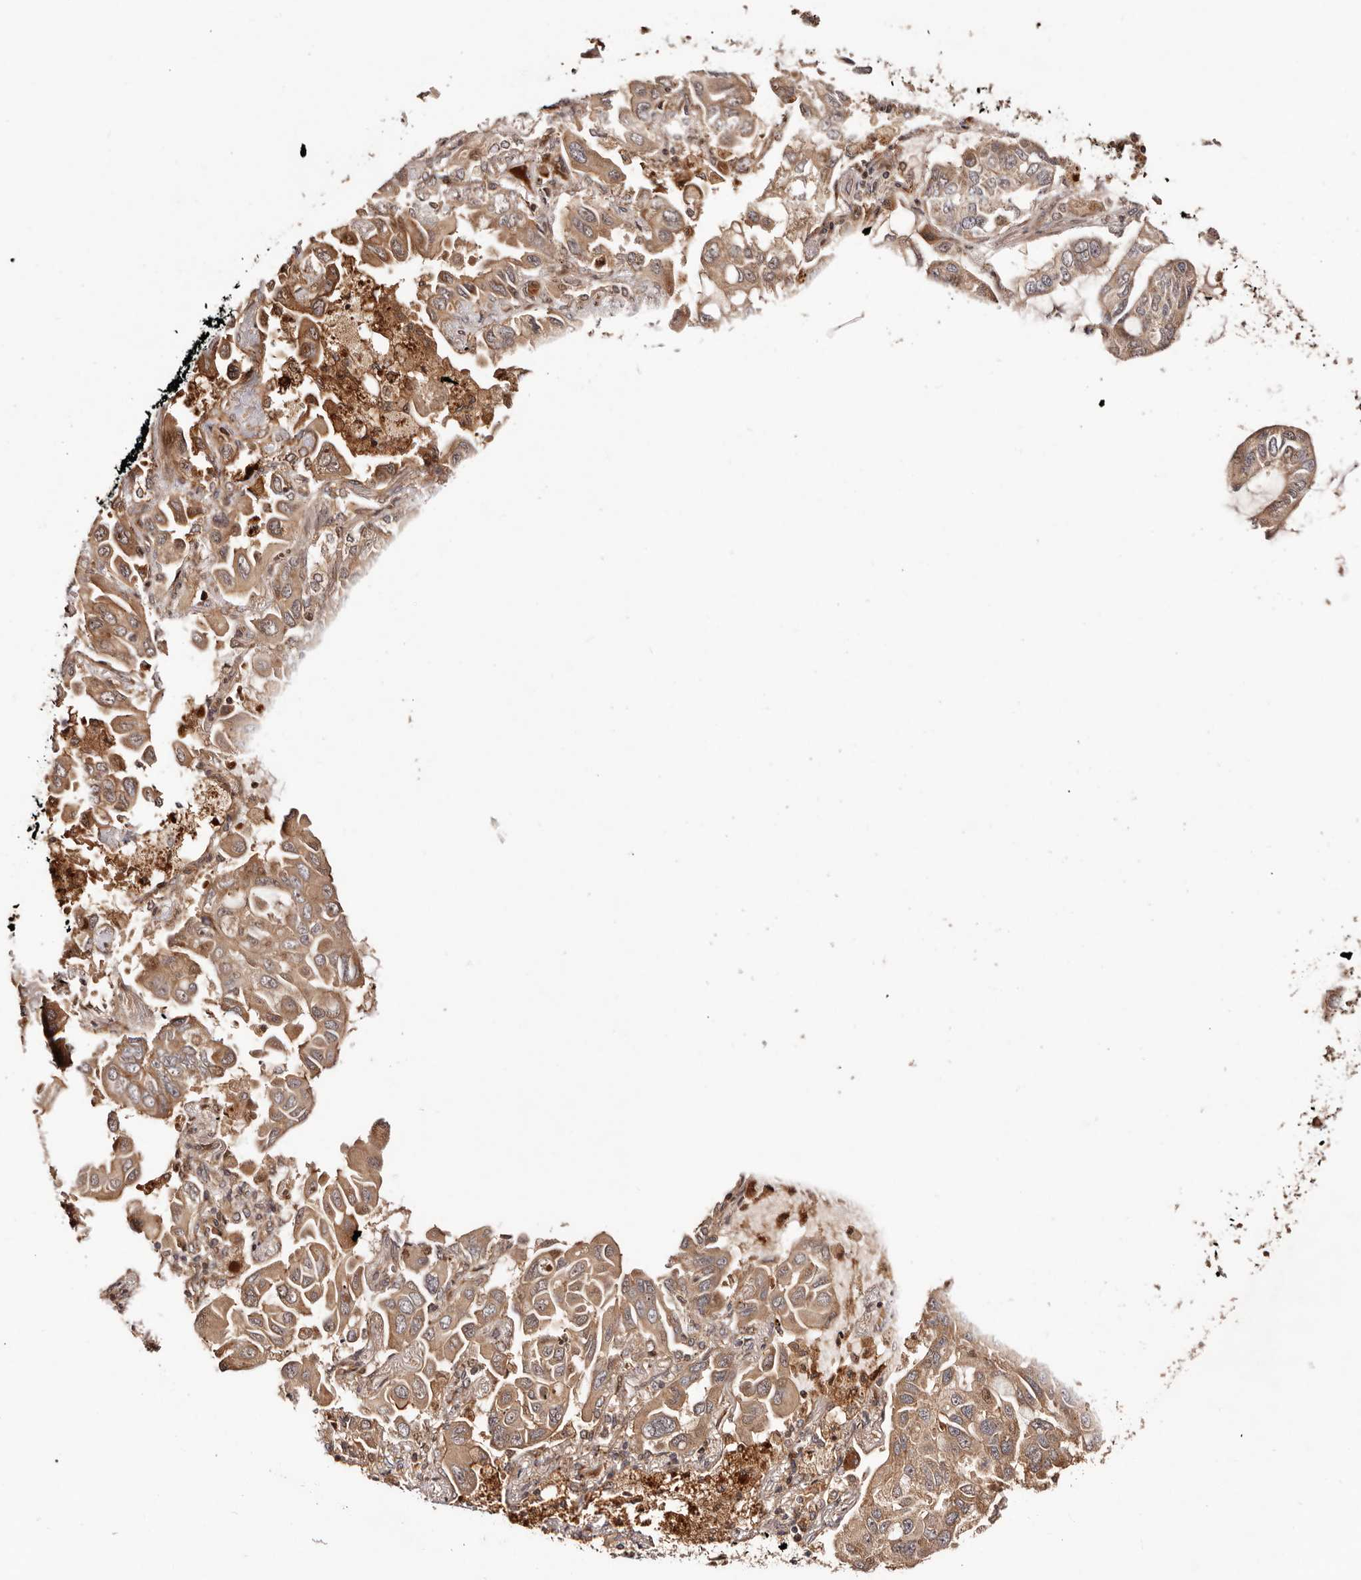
{"staining": {"intensity": "moderate", "quantity": ">75%", "location": "cytoplasmic/membranous"}, "tissue": "lung cancer", "cell_type": "Tumor cells", "image_type": "cancer", "snomed": [{"axis": "morphology", "description": "Adenocarcinoma, NOS"}, {"axis": "topography", "description": "Lung"}], "caption": "Protein expression analysis of human lung cancer (adenocarcinoma) reveals moderate cytoplasmic/membranous positivity in about >75% of tumor cells.", "gene": "PTPN22", "patient": {"sex": "male", "age": 64}}